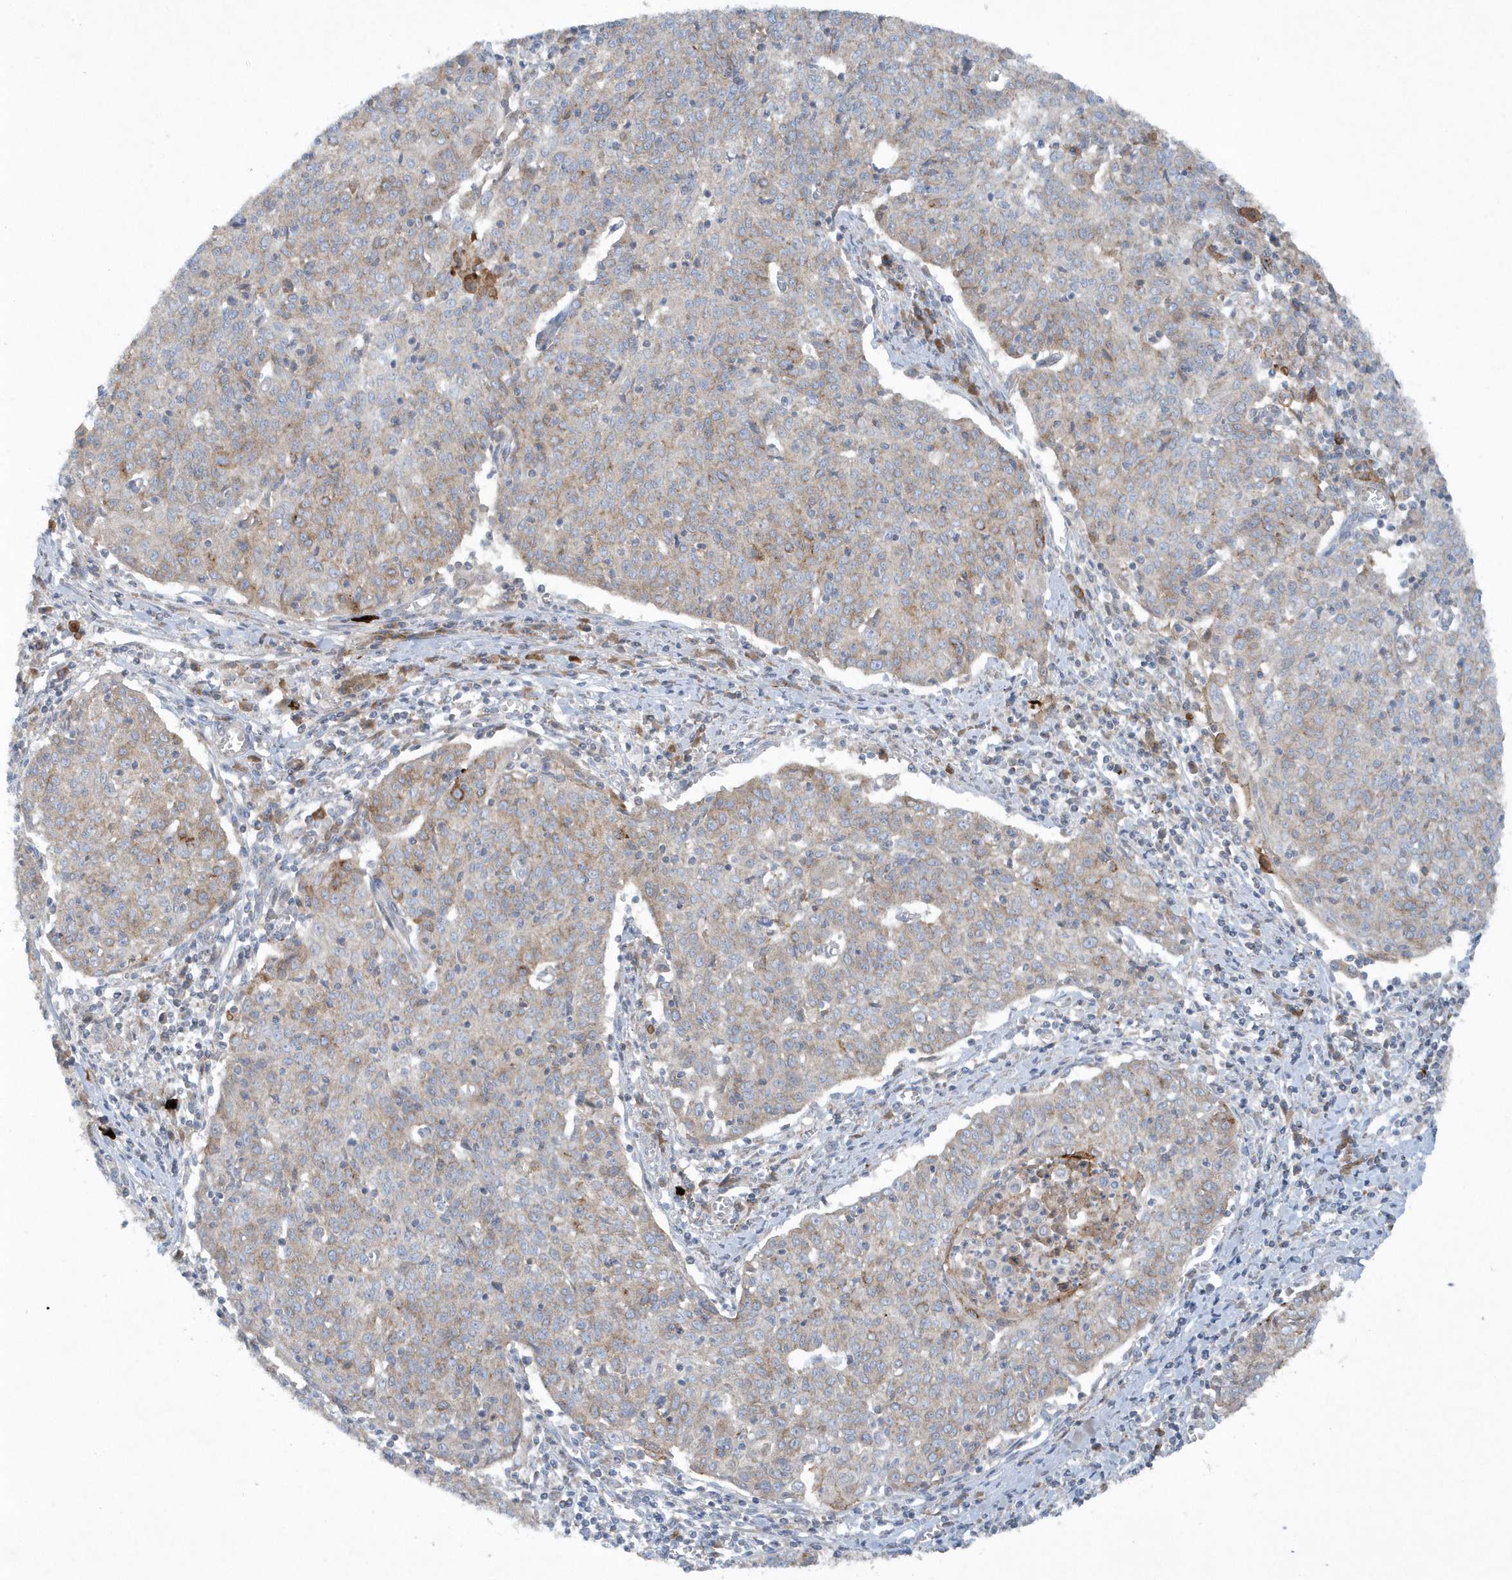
{"staining": {"intensity": "weak", "quantity": "25%-75%", "location": "cytoplasmic/membranous"}, "tissue": "cervical cancer", "cell_type": "Tumor cells", "image_type": "cancer", "snomed": [{"axis": "morphology", "description": "Squamous cell carcinoma, NOS"}, {"axis": "topography", "description": "Cervix"}], "caption": "DAB immunohistochemical staining of cervical cancer (squamous cell carcinoma) shows weak cytoplasmic/membranous protein positivity in approximately 25%-75% of tumor cells.", "gene": "SLC38A2", "patient": {"sex": "female", "age": 48}}